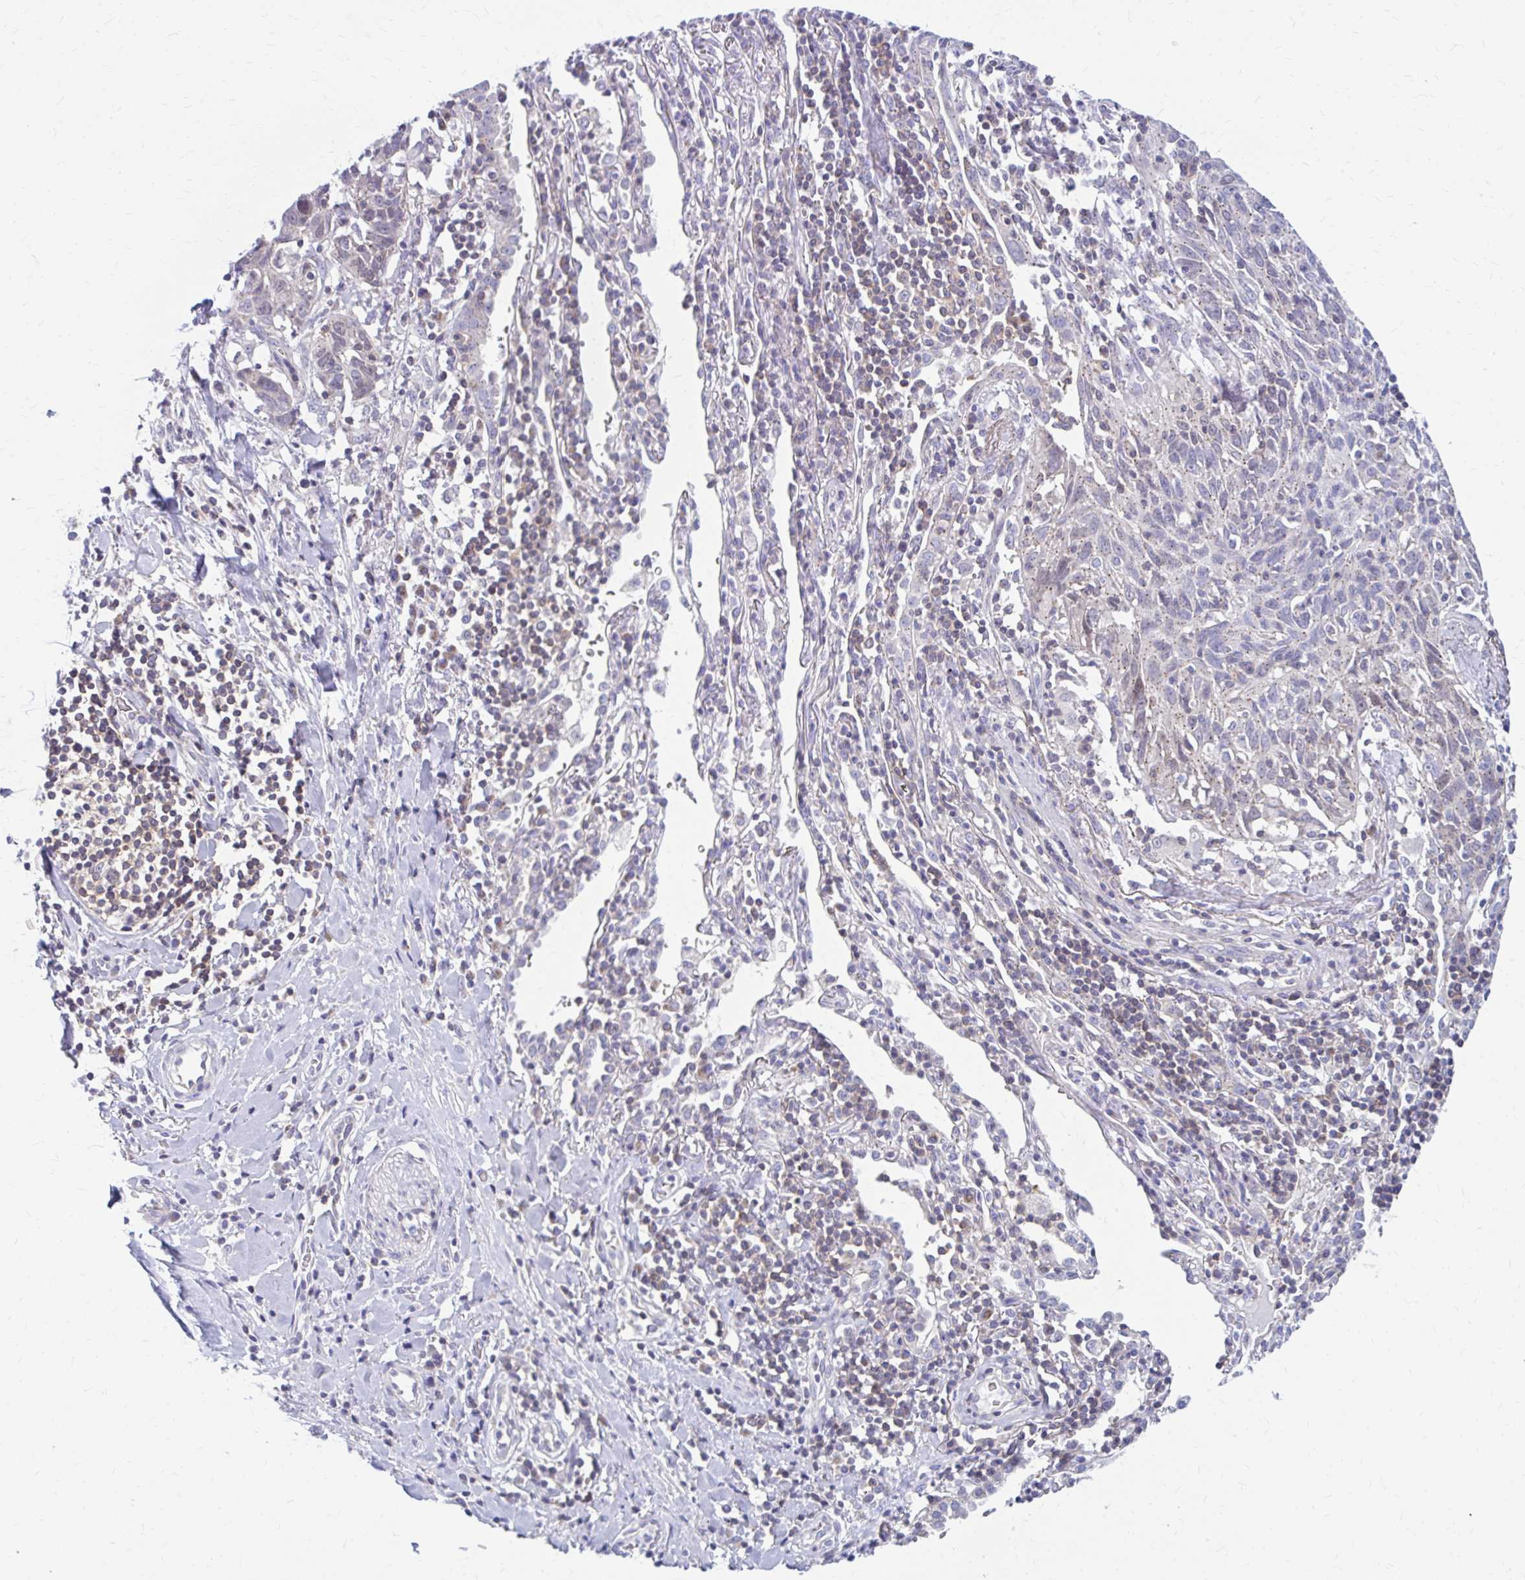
{"staining": {"intensity": "weak", "quantity": "25%-75%", "location": "cytoplasmic/membranous"}, "tissue": "lung cancer", "cell_type": "Tumor cells", "image_type": "cancer", "snomed": [{"axis": "morphology", "description": "Squamous cell carcinoma, NOS"}, {"axis": "topography", "description": "Lung"}], "caption": "High-power microscopy captured an immunohistochemistry (IHC) photomicrograph of lung squamous cell carcinoma, revealing weak cytoplasmic/membranous expression in about 25%-75% of tumor cells. The staining was performed using DAB (3,3'-diaminobenzidine) to visualize the protein expression in brown, while the nuclei were stained in blue with hematoxylin (Magnification: 20x).", "gene": "RADIL", "patient": {"sex": "female", "age": 66}}